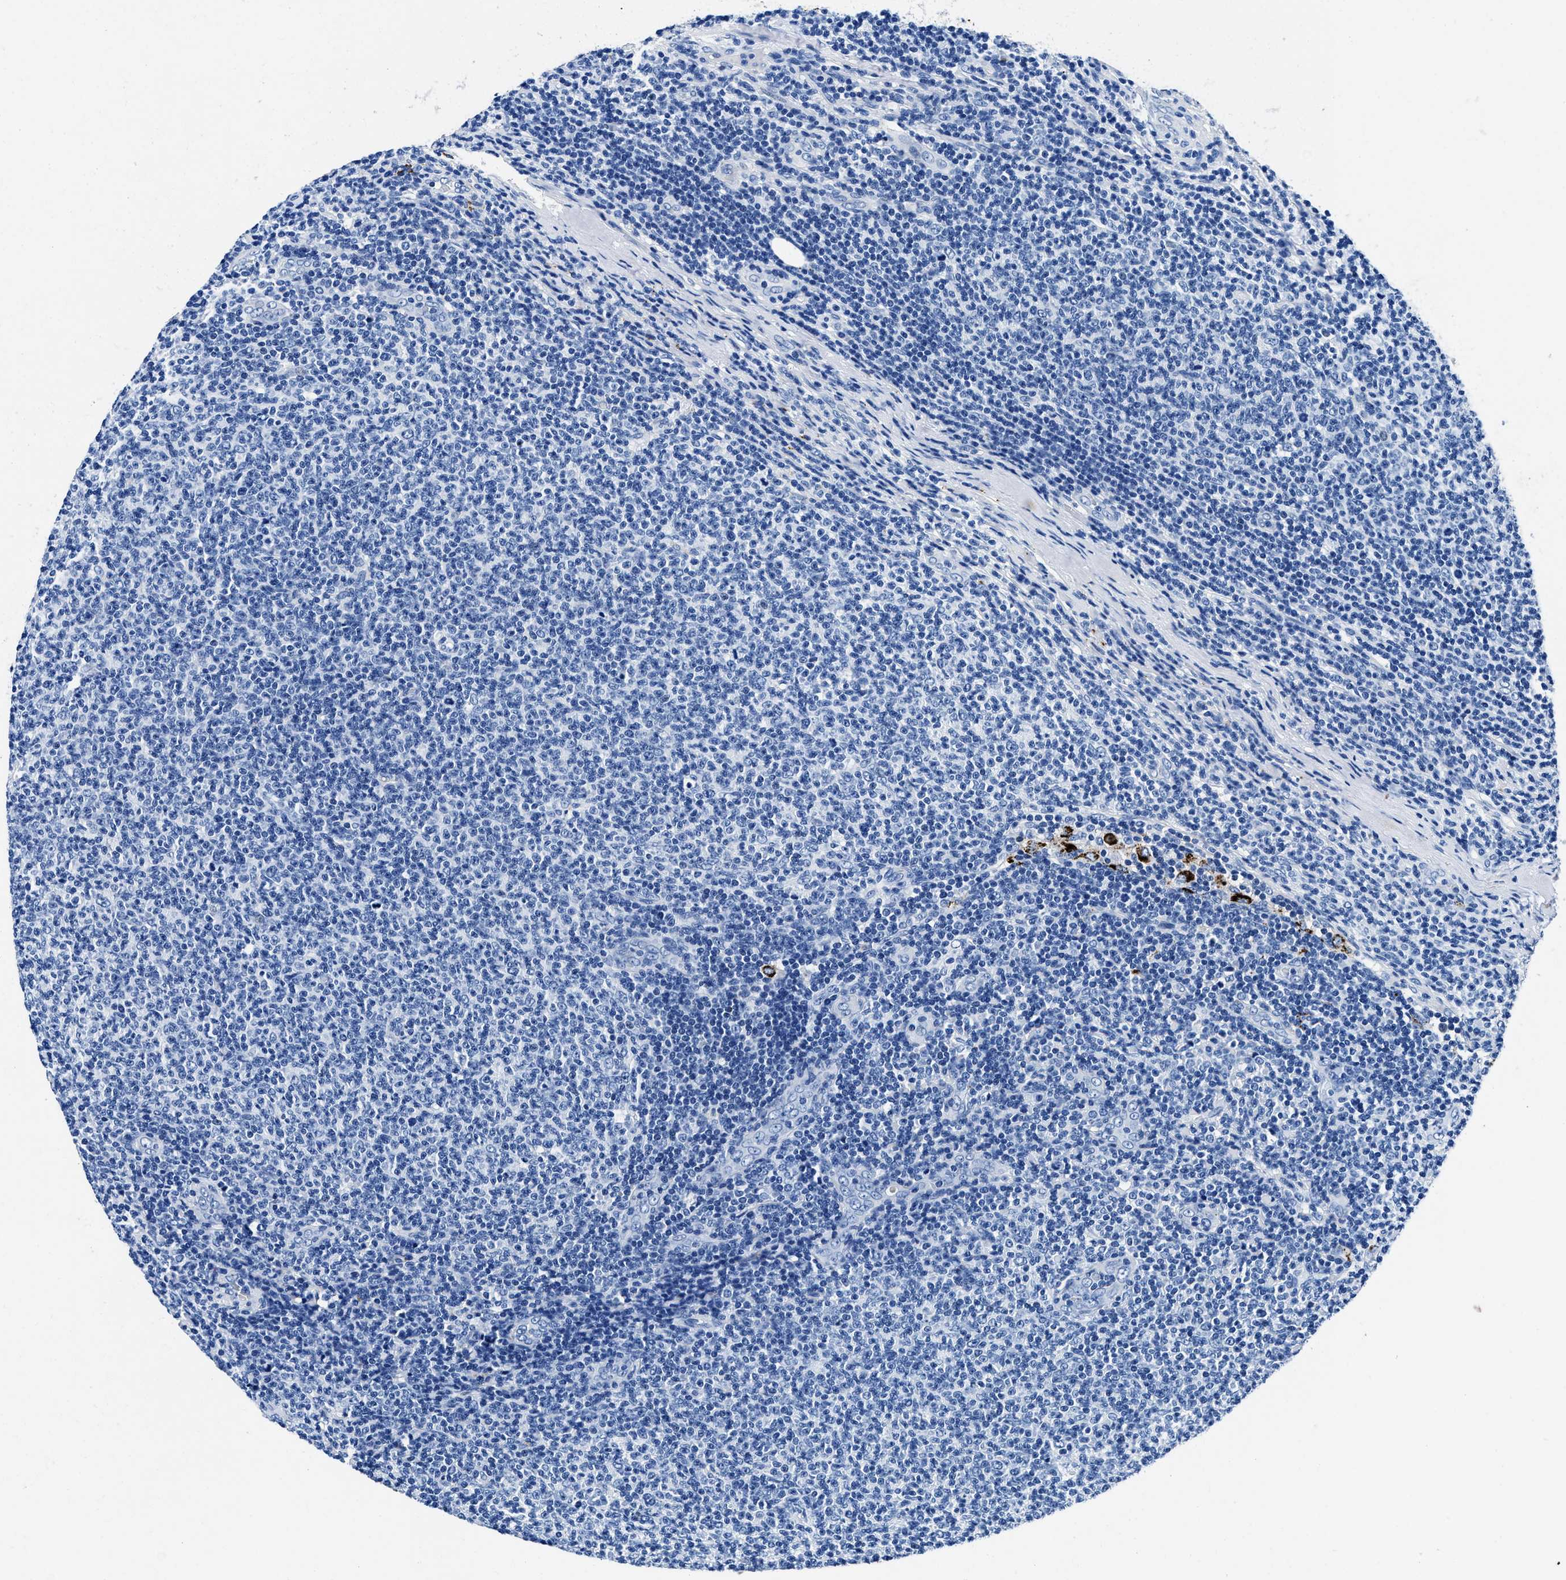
{"staining": {"intensity": "negative", "quantity": "none", "location": "none"}, "tissue": "lymphoma", "cell_type": "Tumor cells", "image_type": "cancer", "snomed": [{"axis": "morphology", "description": "Malignant lymphoma, non-Hodgkin's type, Low grade"}, {"axis": "topography", "description": "Lymph node"}], "caption": "Protein analysis of low-grade malignant lymphoma, non-Hodgkin's type shows no significant expression in tumor cells. (Immunohistochemistry (ihc), brightfield microscopy, high magnification).", "gene": "OR14K1", "patient": {"sex": "male", "age": 66}}